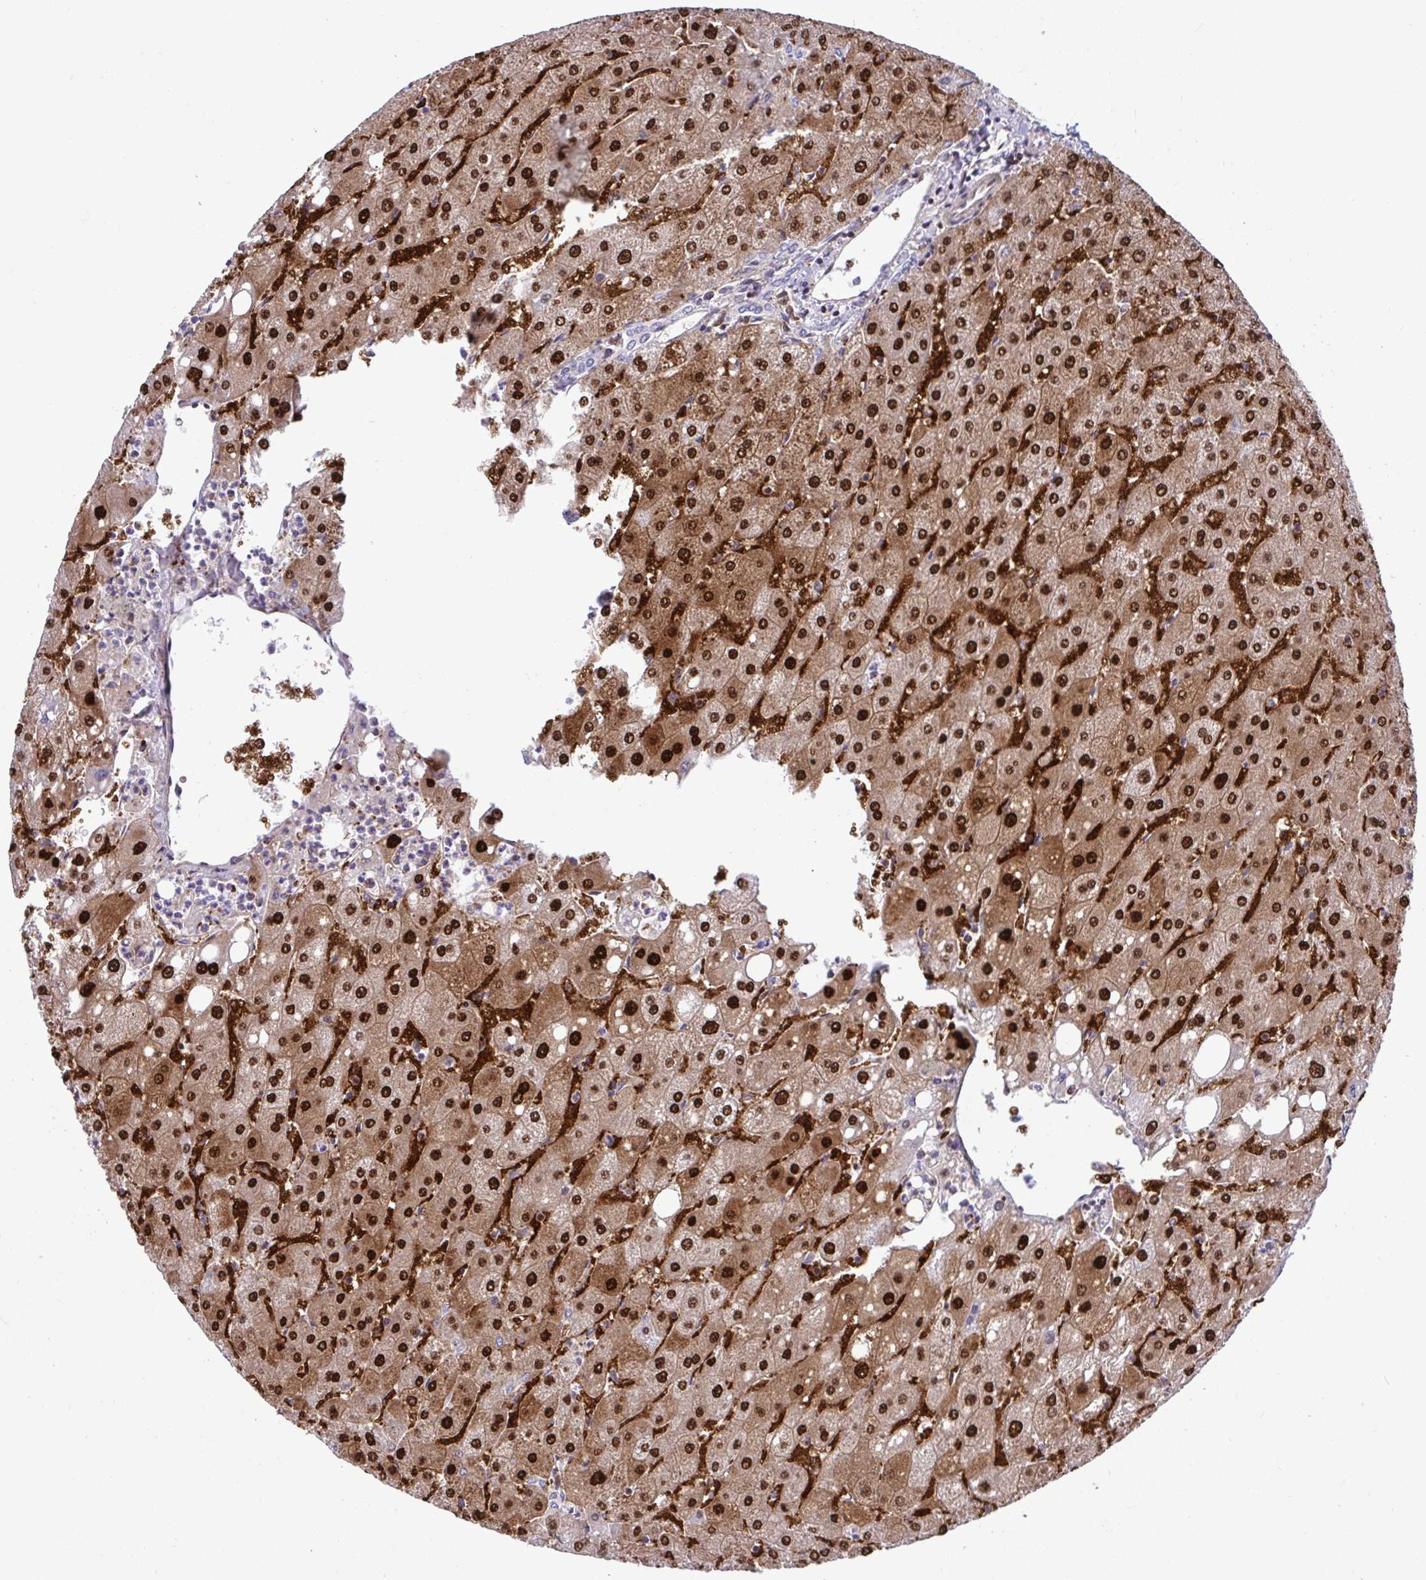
{"staining": {"intensity": "negative", "quantity": "none", "location": "none"}, "tissue": "liver", "cell_type": "Cholangiocytes", "image_type": "normal", "snomed": [{"axis": "morphology", "description": "Normal tissue, NOS"}, {"axis": "topography", "description": "Liver"}], "caption": "Immunohistochemical staining of normal human liver demonstrates no significant expression in cholangiocytes. (DAB immunohistochemistry with hematoxylin counter stain).", "gene": "ISL1", "patient": {"sex": "male", "age": 67}}